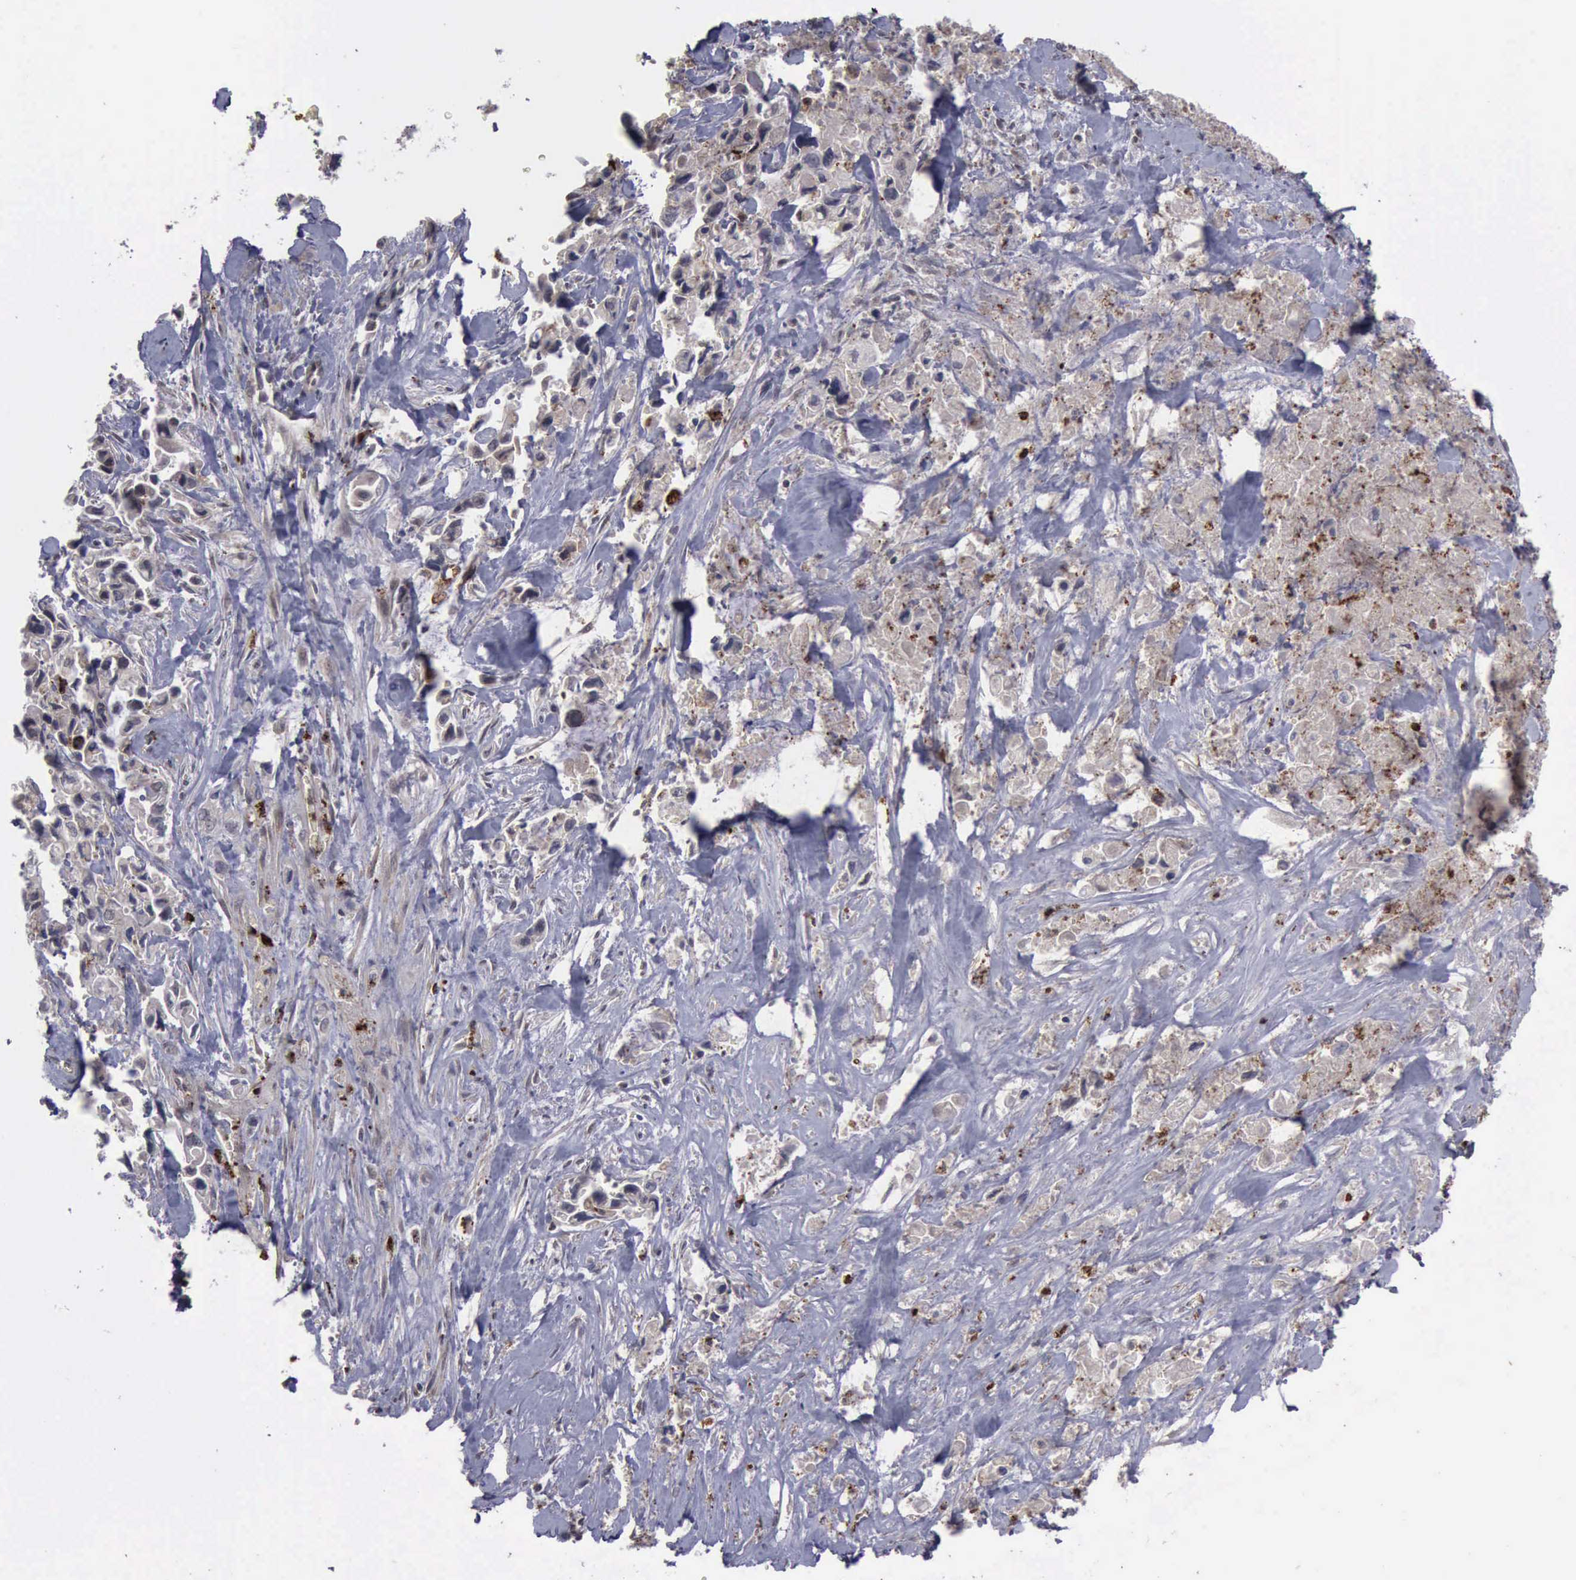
{"staining": {"intensity": "moderate", "quantity": "25%-75%", "location": "cytoplasmic/membranous"}, "tissue": "pancreatic cancer", "cell_type": "Tumor cells", "image_type": "cancer", "snomed": [{"axis": "morphology", "description": "Adenocarcinoma, NOS"}, {"axis": "topography", "description": "Pancreas"}], "caption": "Immunohistochemical staining of human pancreatic cancer (adenocarcinoma) shows medium levels of moderate cytoplasmic/membranous expression in about 25%-75% of tumor cells.", "gene": "MMP9", "patient": {"sex": "male", "age": 69}}